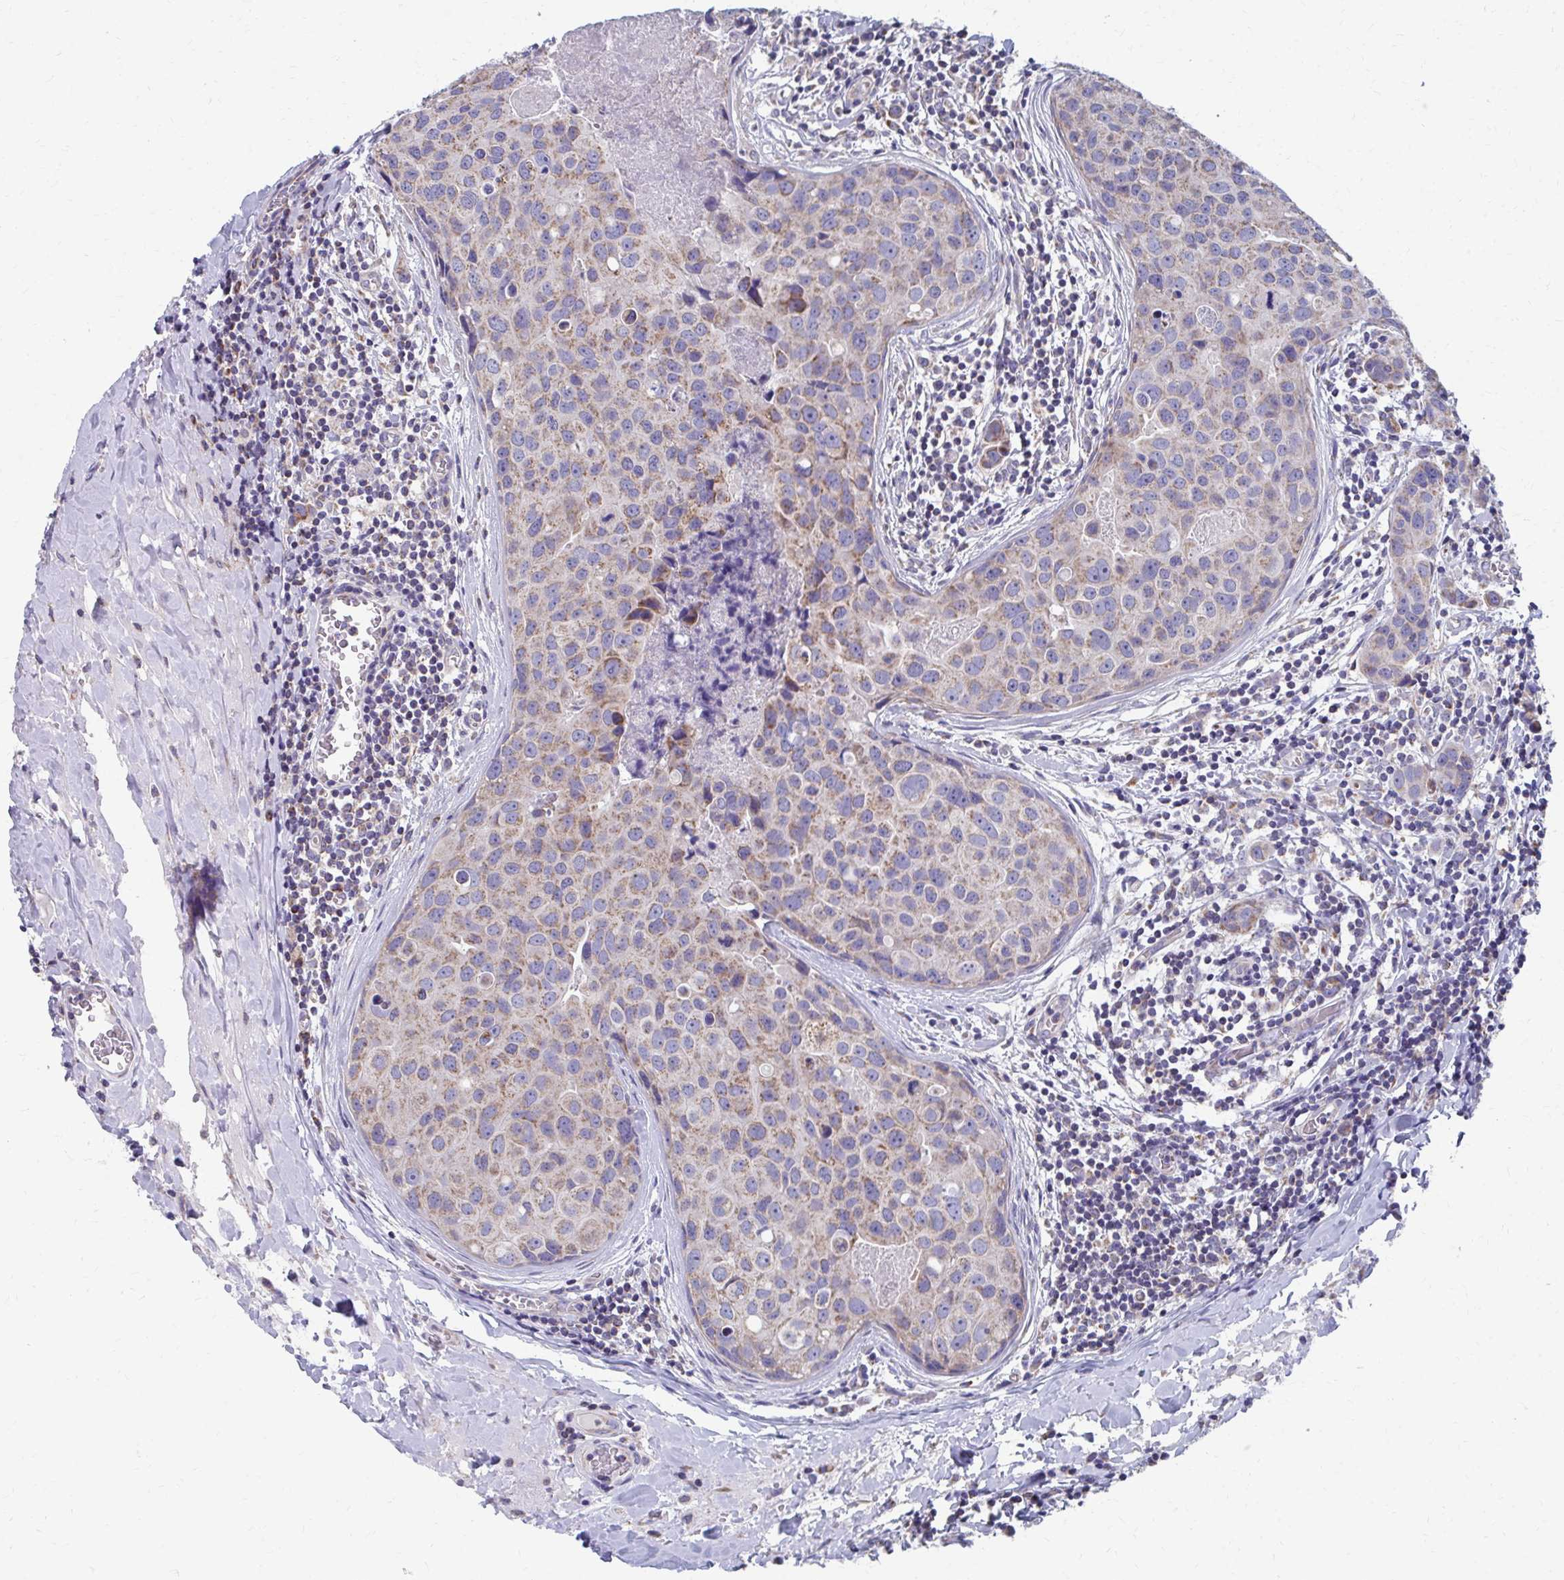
{"staining": {"intensity": "moderate", "quantity": "25%-75%", "location": "cytoplasmic/membranous"}, "tissue": "breast cancer", "cell_type": "Tumor cells", "image_type": "cancer", "snomed": [{"axis": "morphology", "description": "Duct carcinoma"}, {"axis": "topography", "description": "Breast"}], "caption": "DAB immunohistochemical staining of invasive ductal carcinoma (breast) exhibits moderate cytoplasmic/membranous protein staining in approximately 25%-75% of tumor cells.", "gene": "RCC1L", "patient": {"sex": "female", "age": 24}}